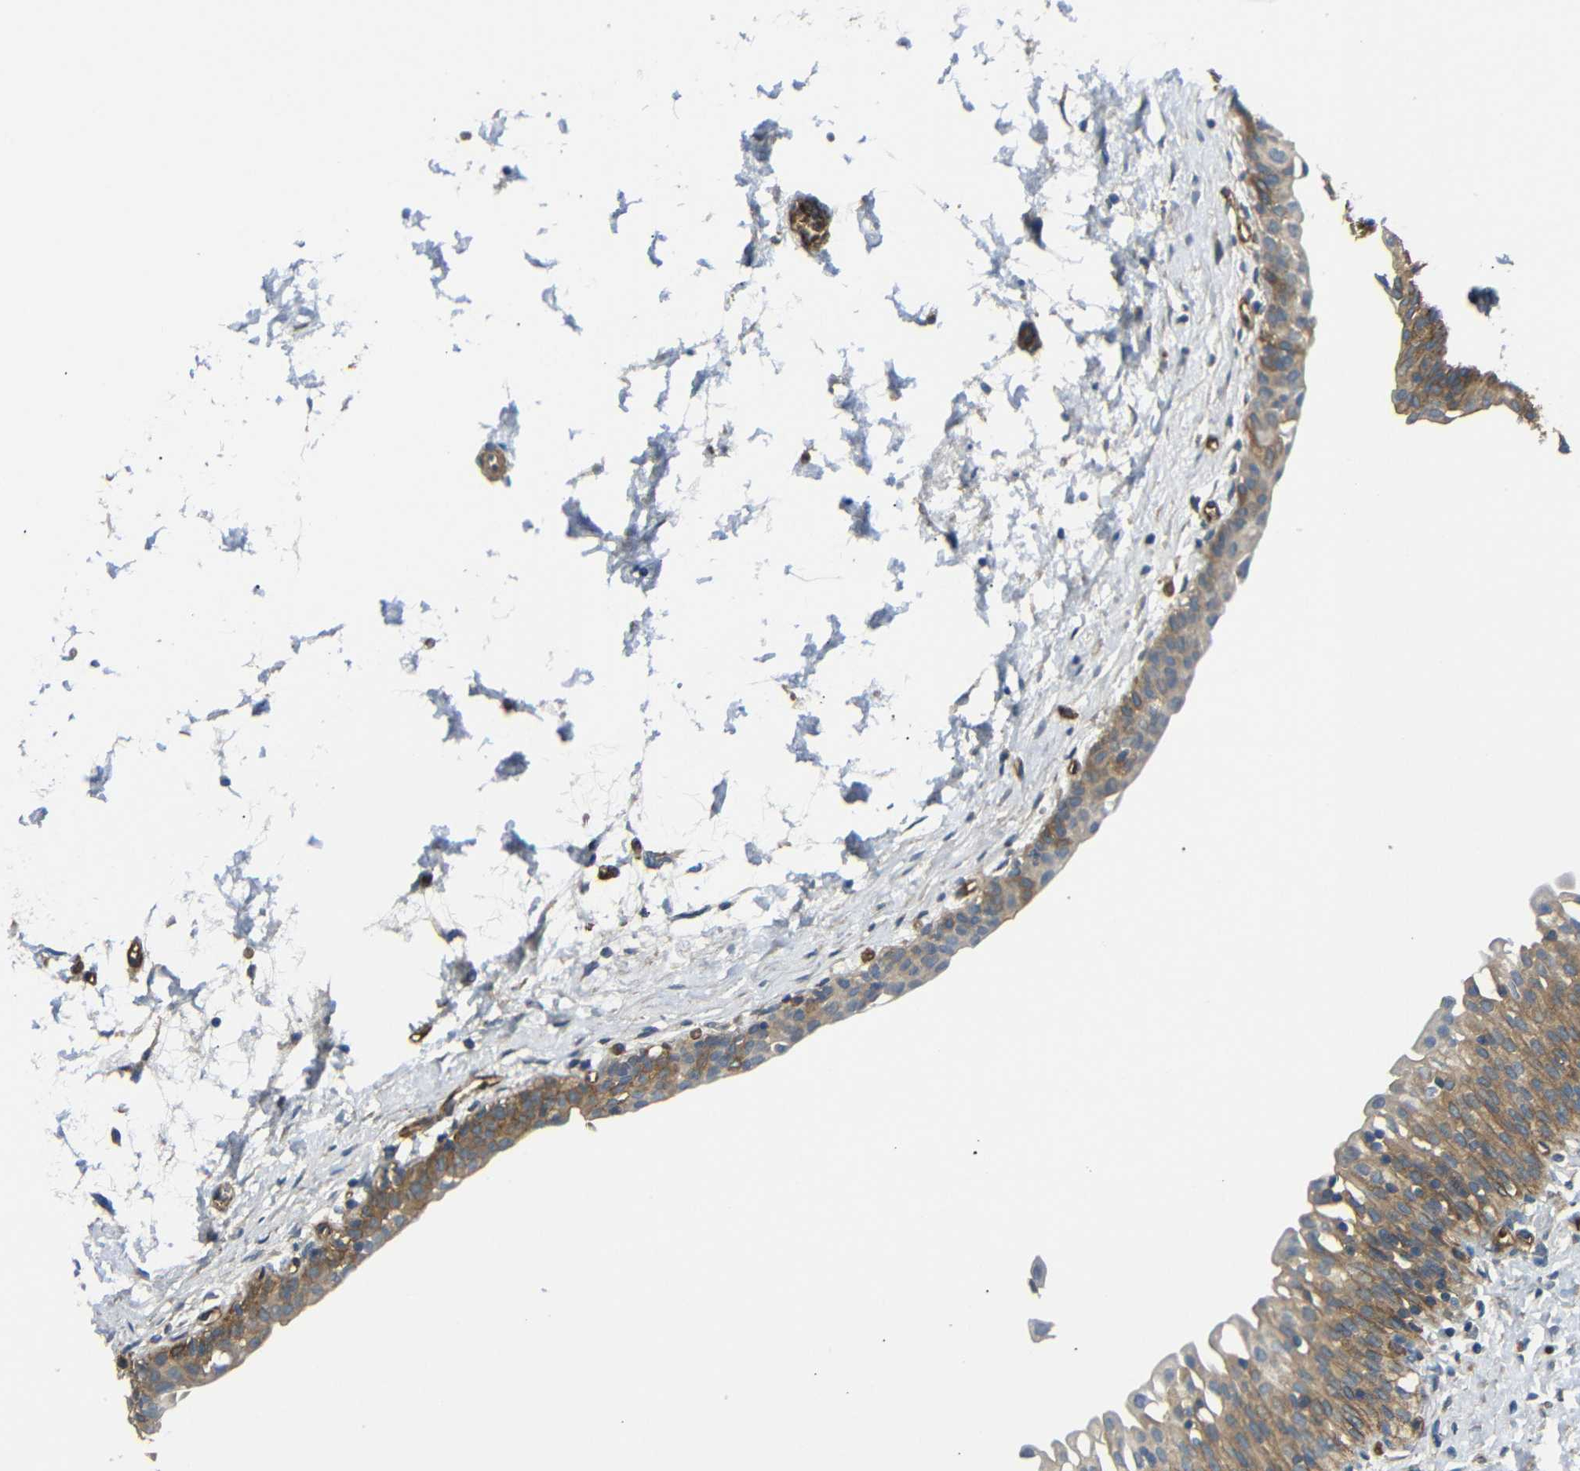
{"staining": {"intensity": "moderate", "quantity": ">75%", "location": "cytoplasmic/membranous"}, "tissue": "urinary bladder", "cell_type": "Urothelial cells", "image_type": "normal", "snomed": [{"axis": "morphology", "description": "Normal tissue, NOS"}, {"axis": "topography", "description": "Urinary bladder"}], "caption": "Urinary bladder stained for a protein (brown) exhibits moderate cytoplasmic/membranous positive positivity in about >75% of urothelial cells.", "gene": "MYO1B", "patient": {"sex": "male", "age": 55}}